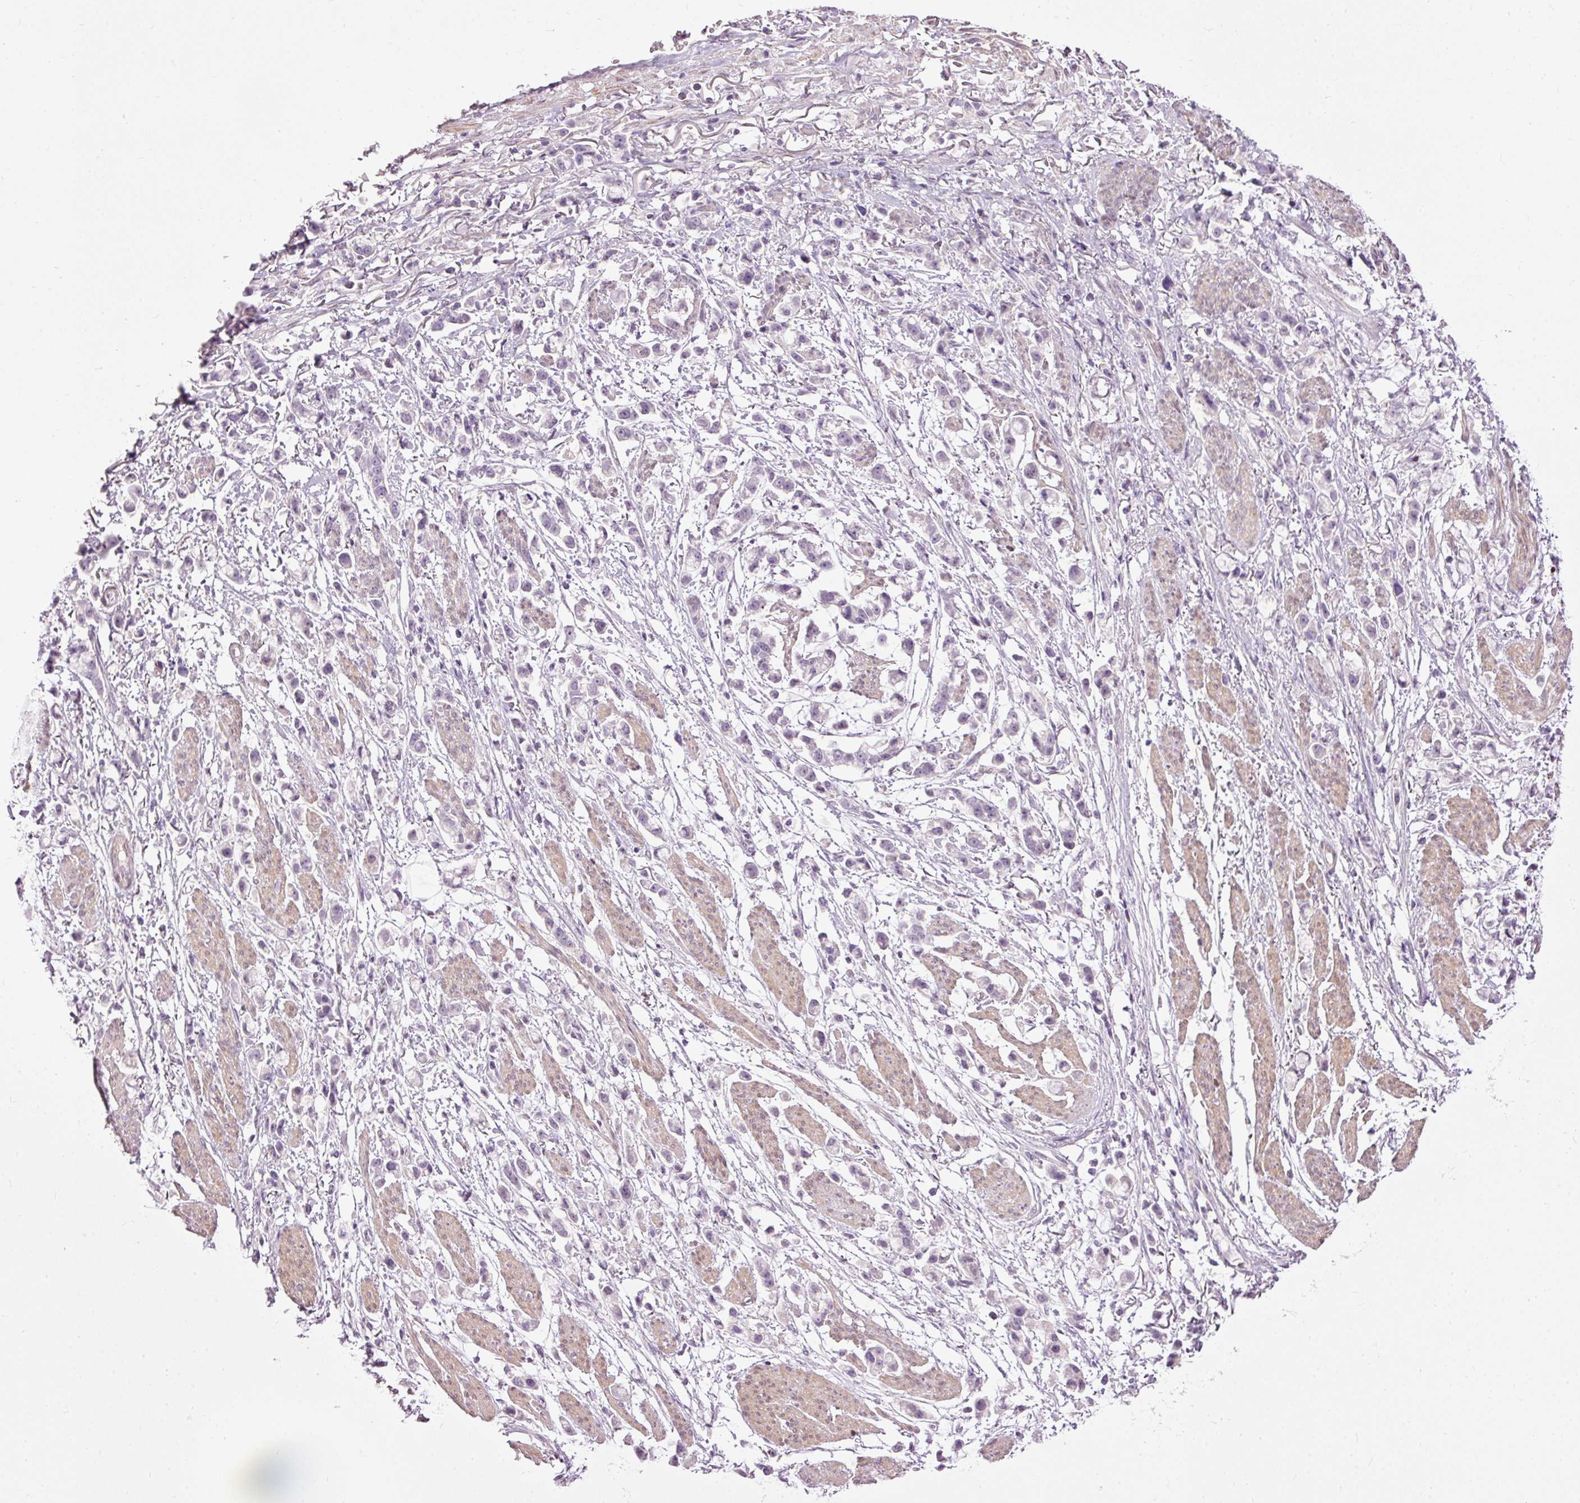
{"staining": {"intensity": "negative", "quantity": "none", "location": "none"}, "tissue": "stomach cancer", "cell_type": "Tumor cells", "image_type": "cancer", "snomed": [{"axis": "morphology", "description": "Adenocarcinoma, NOS"}, {"axis": "topography", "description": "Stomach"}], "caption": "Image shows no significant protein expression in tumor cells of stomach cancer.", "gene": "FCRL4", "patient": {"sex": "female", "age": 81}}